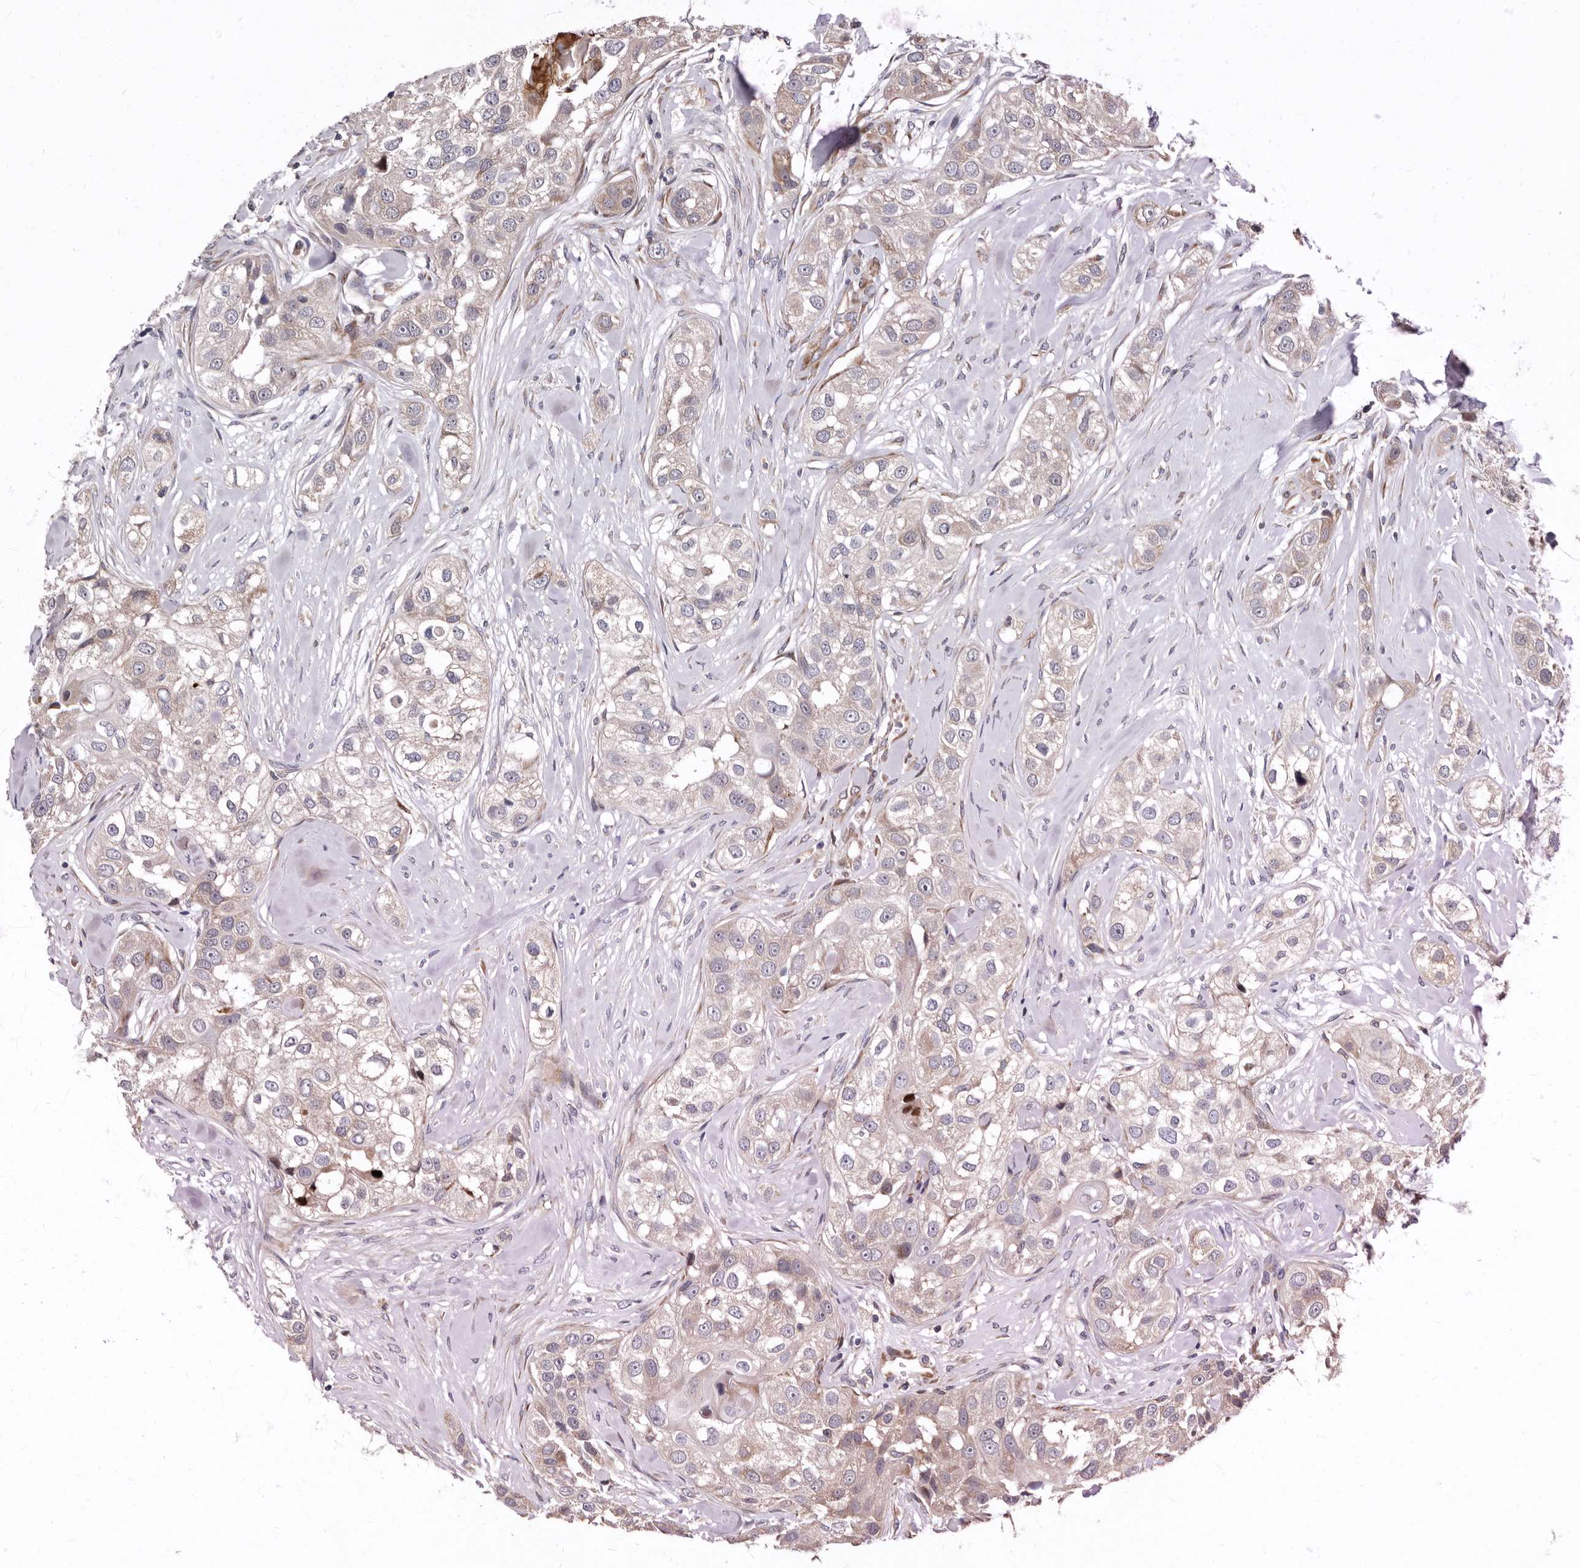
{"staining": {"intensity": "negative", "quantity": "none", "location": "none"}, "tissue": "head and neck cancer", "cell_type": "Tumor cells", "image_type": "cancer", "snomed": [{"axis": "morphology", "description": "Normal tissue, NOS"}, {"axis": "morphology", "description": "Squamous cell carcinoma, NOS"}, {"axis": "topography", "description": "Skeletal muscle"}, {"axis": "topography", "description": "Head-Neck"}], "caption": "Tumor cells show no significant expression in squamous cell carcinoma (head and neck).", "gene": "WEE2", "patient": {"sex": "male", "age": 51}}